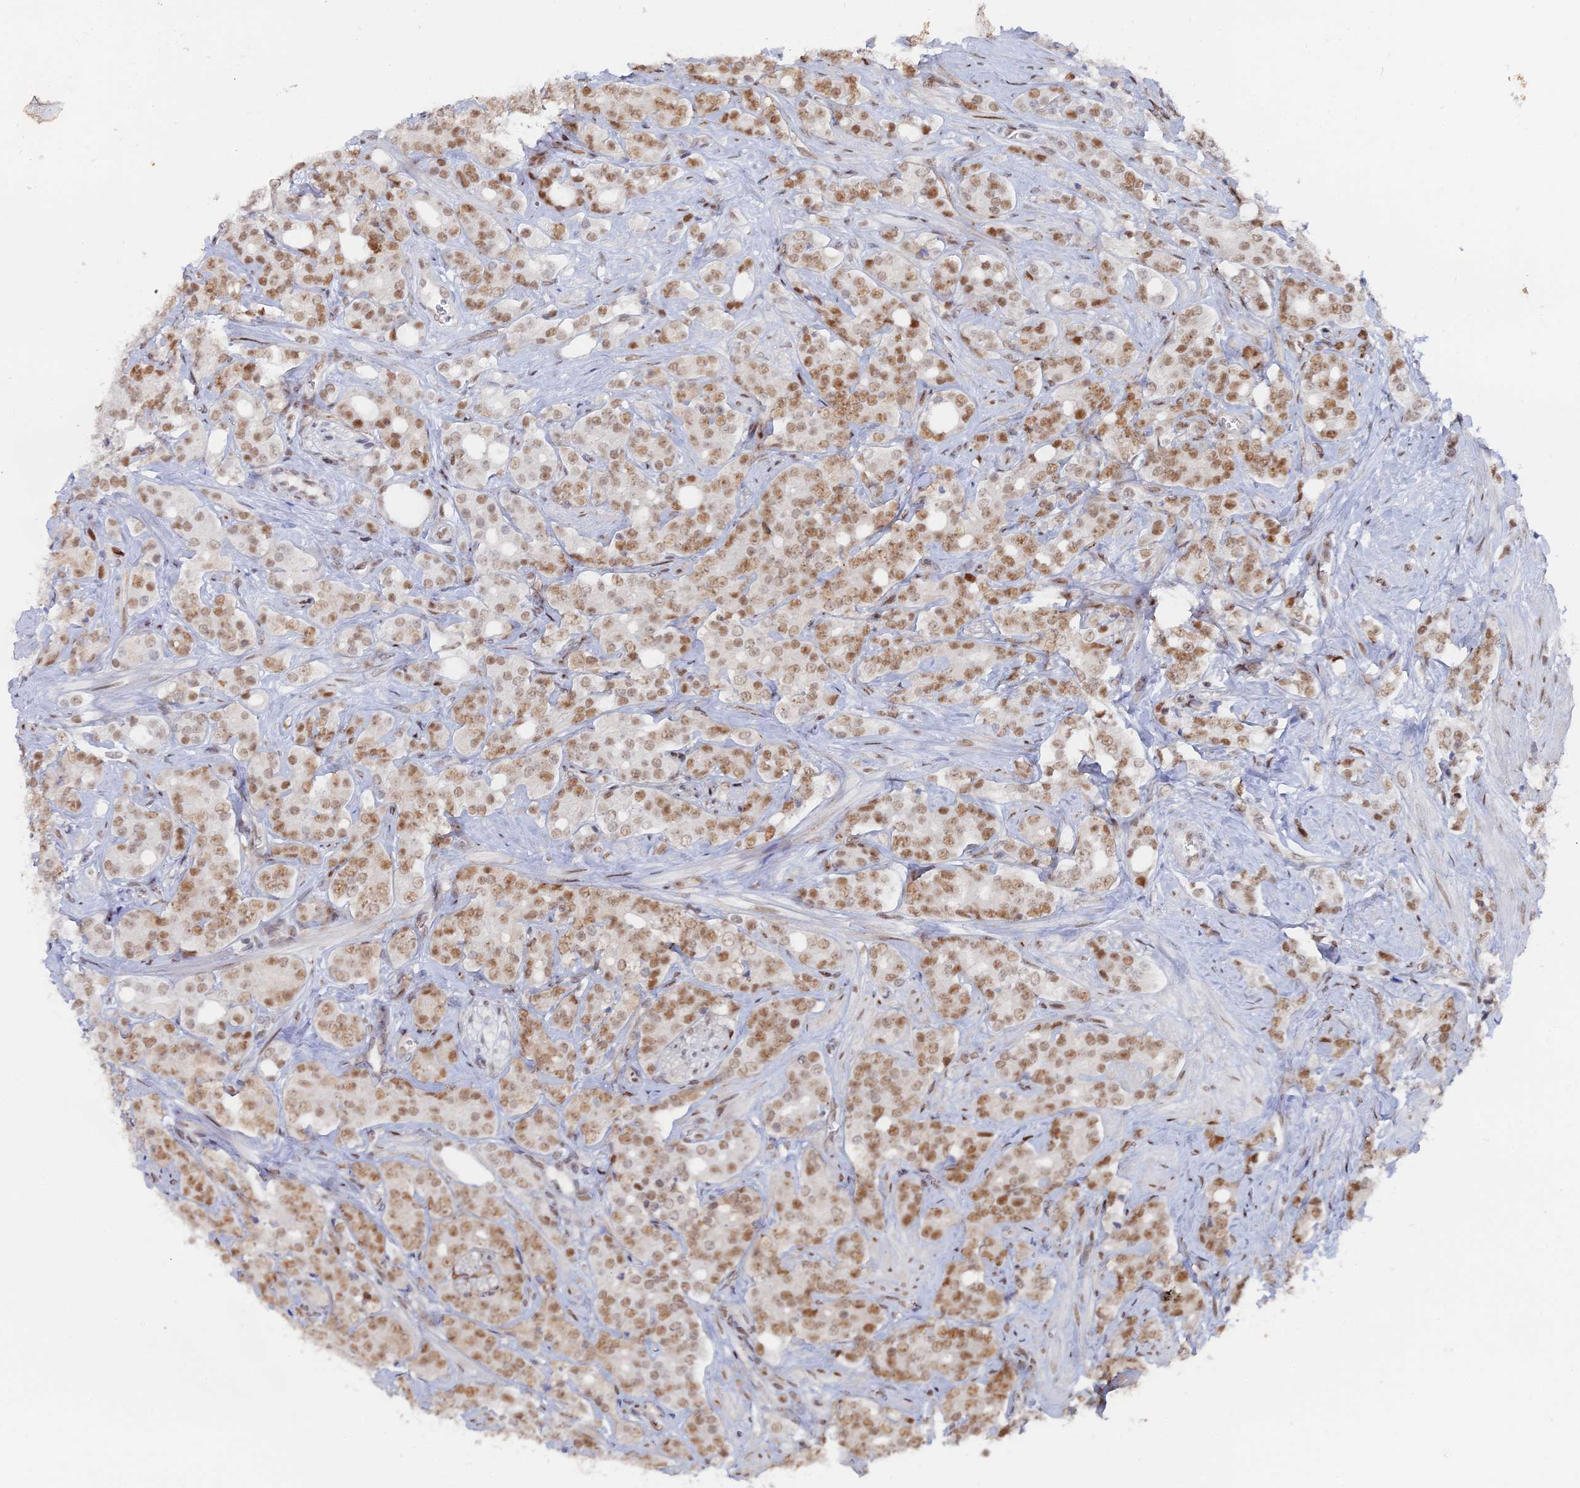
{"staining": {"intensity": "moderate", "quantity": ">75%", "location": "nuclear"}, "tissue": "prostate cancer", "cell_type": "Tumor cells", "image_type": "cancer", "snomed": [{"axis": "morphology", "description": "Adenocarcinoma, High grade"}, {"axis": "topography", "description": "Prostate"}], "caption": "Approximately >75% of tumor cells in prostate cancer (high-grade adenocarcinoma) exhibit moderate nuclear protein expression as visualized by brown immunohistochemical staining.", "gene": "GSC2", "patient": {"sex": "male", "age": 62}}